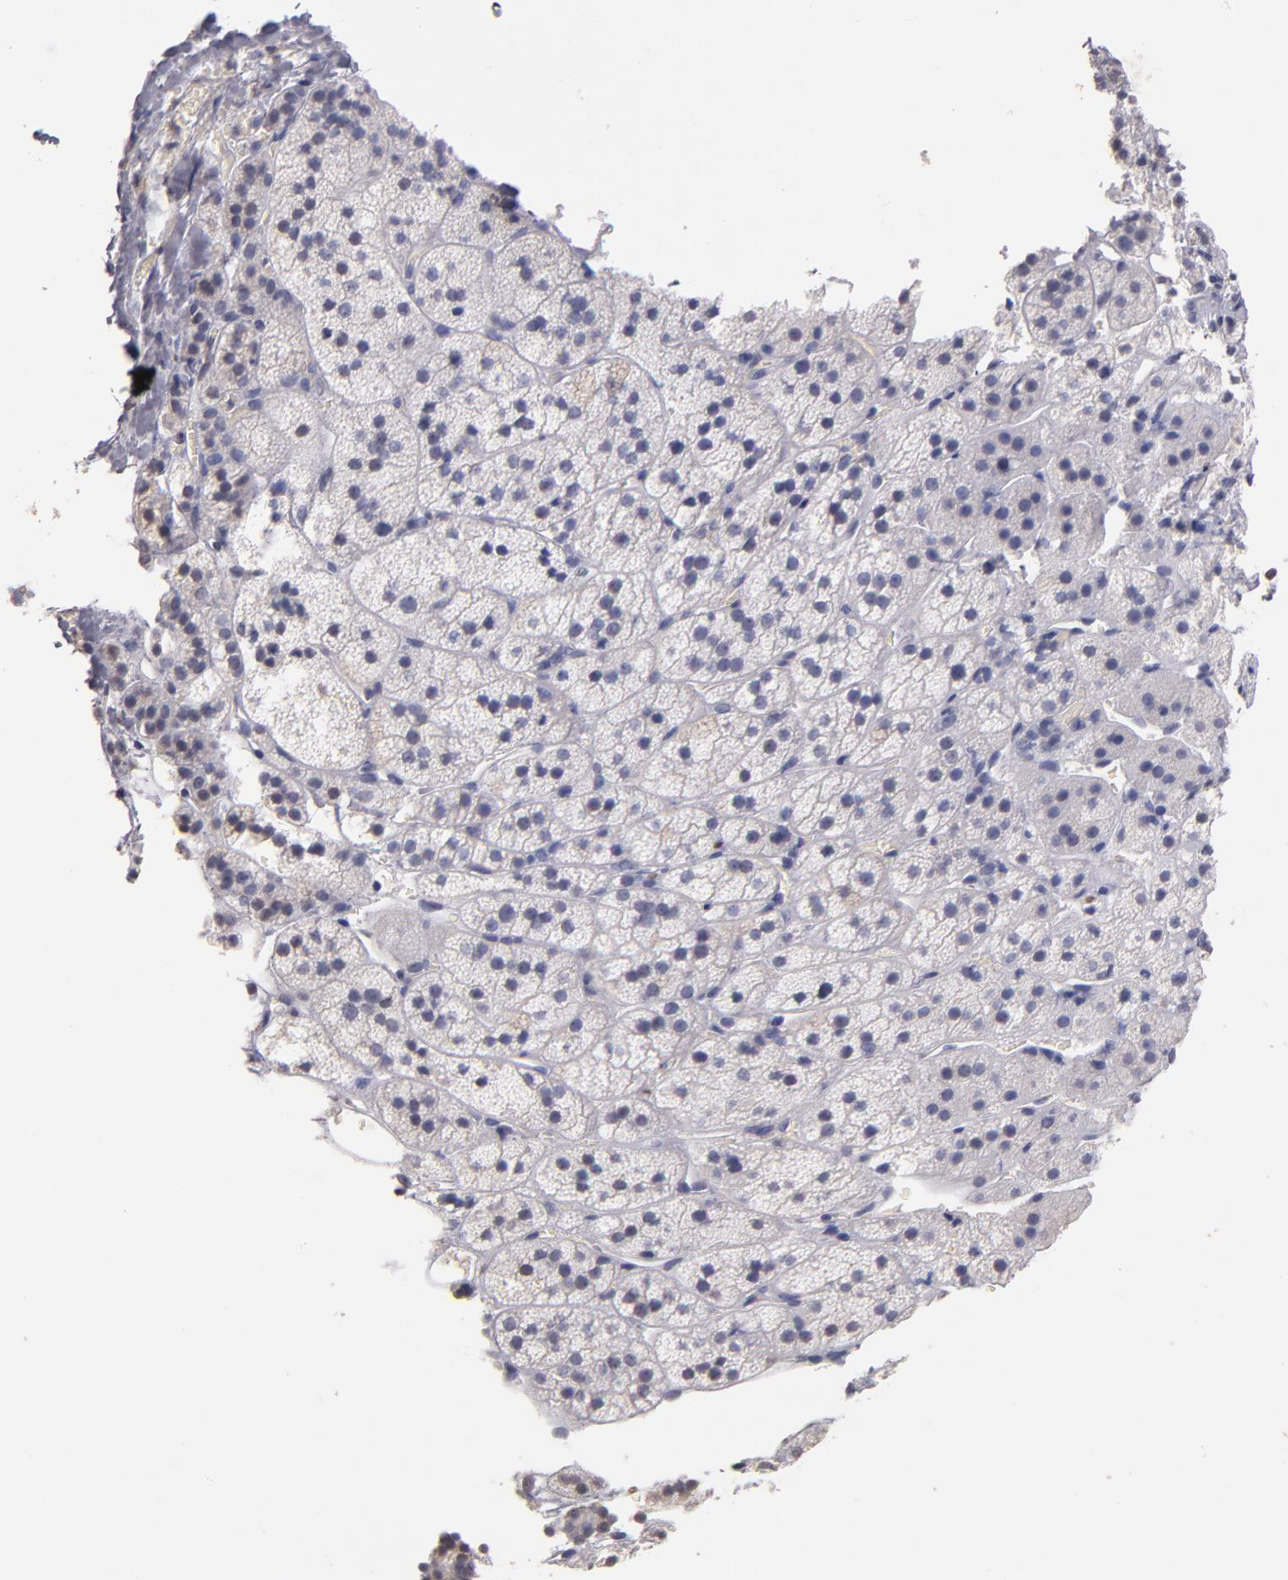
{"staining": {"intensity": "negative", "quantity": "none", "location": "none"}, "tissue": "adrenal gland", "cell_type": "Glandular cells", "image_type": "normal", "snomed": [{"axis": "morphology", "description": "Normal tissue, NOS"}, {"axis": "topography", "description": "Adrenal gland"}], "caption": "High power microscopy histopathology image of an immunohistochemistry (IHC) histopathology image of benign adrenal gland, revealing no significant positivity in glandular cells.", "gene": "SOX10", "patient": {"sex": "female", "age": 44}}